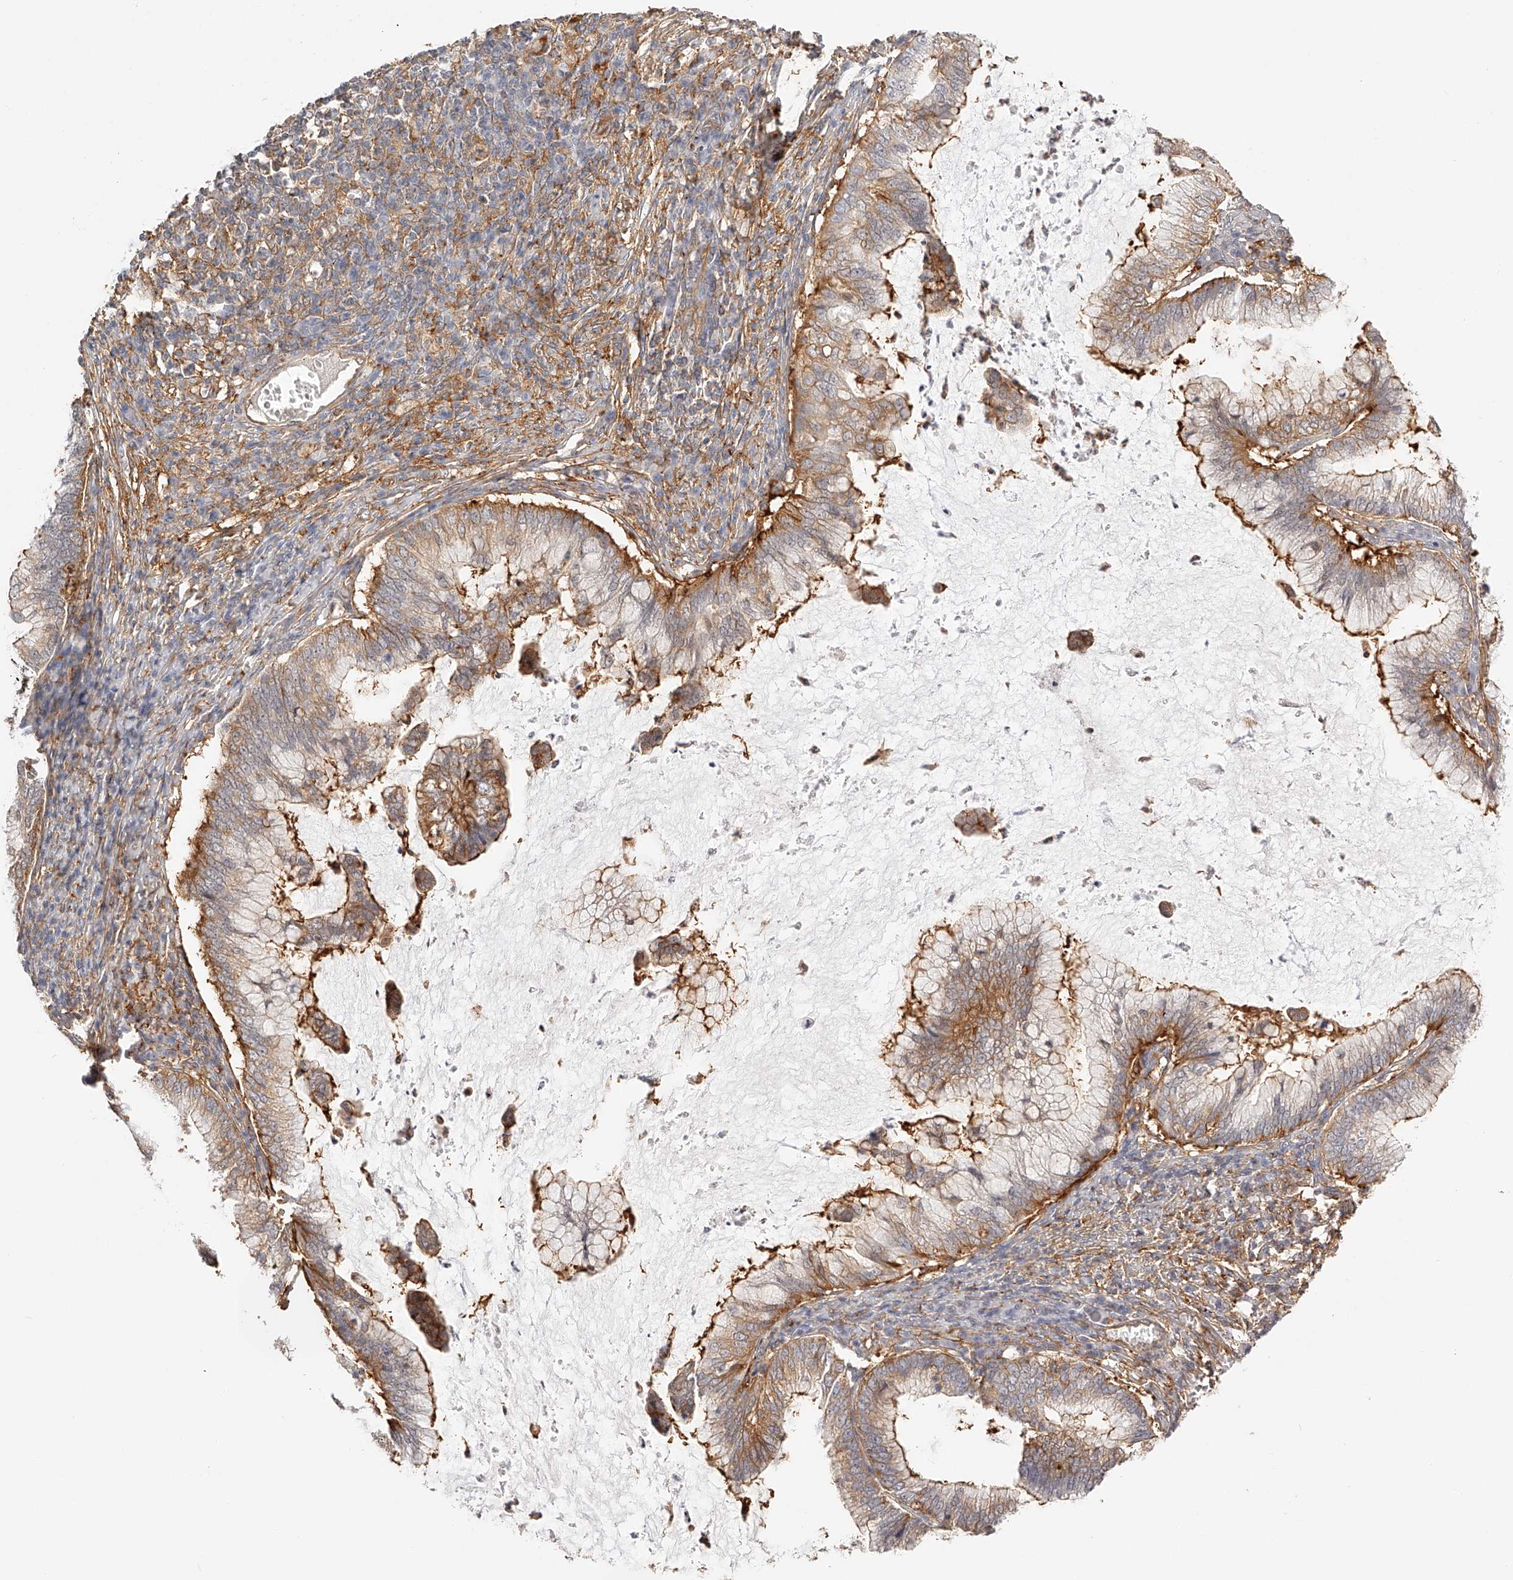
{"staining": {"intensity": "moderate", "quantity": "25%-75%", "location": "cytoplasmic/membranous"}, "tissue": "cervical cancer", "cell_type": "Tumor cells", "image_type": "cancer", "snomed": [{"axis": "morphology", "description": "Adenocarcinoma, NOS"}, {"axis": "topography", "description": "Cervix"}], "caption": "A photomicrograph of human cervical cancer (adenocarcinoma) stained for a protein shows moderate cytoplasmic/membranous brown staining in tumor cells. Using DAB (3,3'-diaminobenzidine) (brown) and hematoxylin (blue) stains, captured at high magnification using brightfield microscopy.", "gene": "SYNC", "patient": {"sex": "female", "age": 36}}